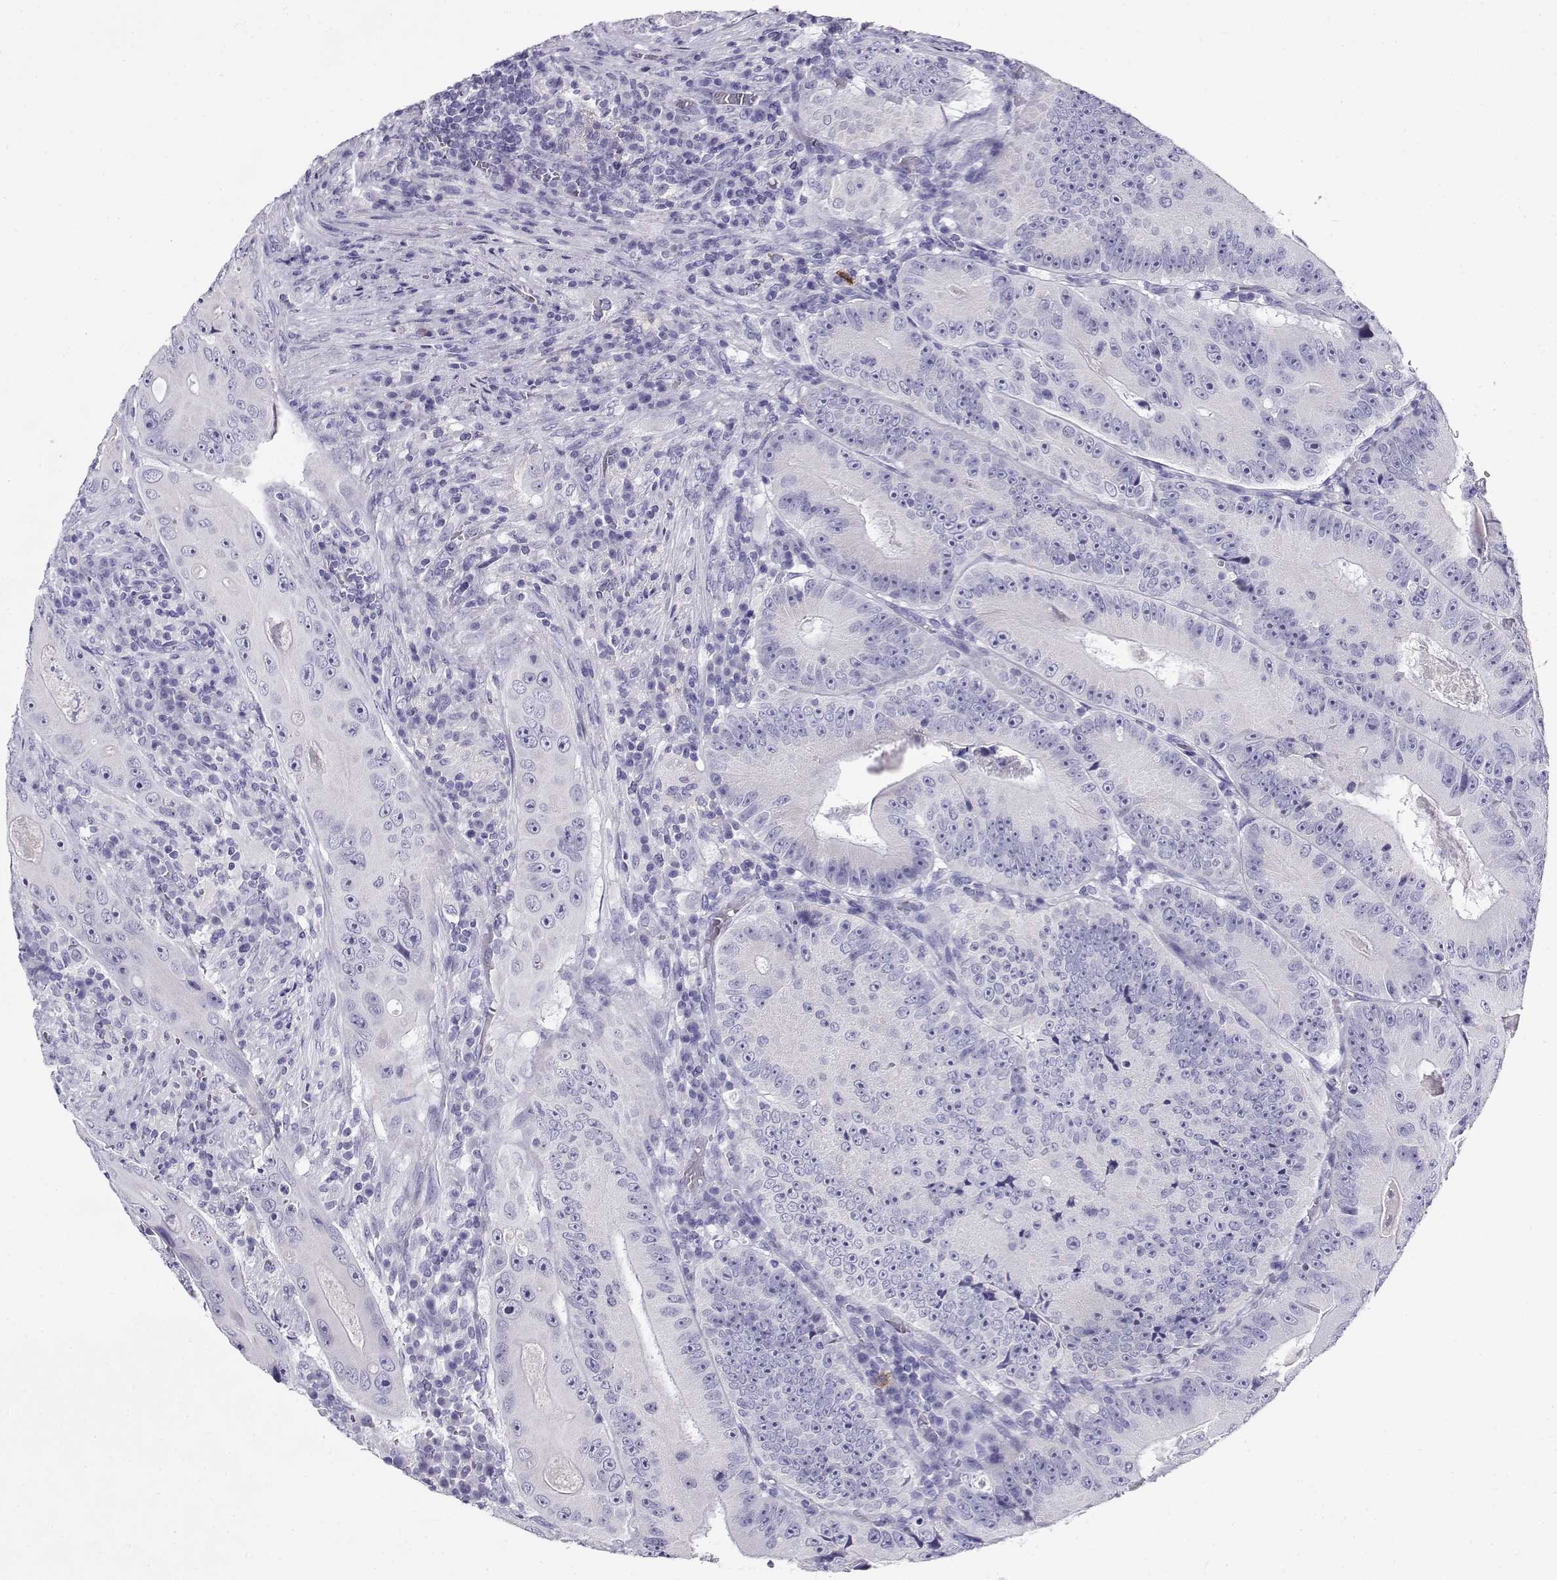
{"staining": {"intensity": "negative", "quantity": "none", "location": "none"}, "tissue": "colorectal cancer", "cell_type": "Tumor cells", "image_type": "cancer", "snomed": [{"axis": "morphology", "description": "Adenocarcinoma, NOS"}, {"axis": "topography", "description": "Colon"}], "caption": "Immunohistochemistry (IHC) micrograph of neoplastic tissue: human colorectal adenocarcinoma stained with DAB reveals no significant protein staining in tumor cells.", "gene": "CABS1", "patient": {"sex": "female", "age": 86}}